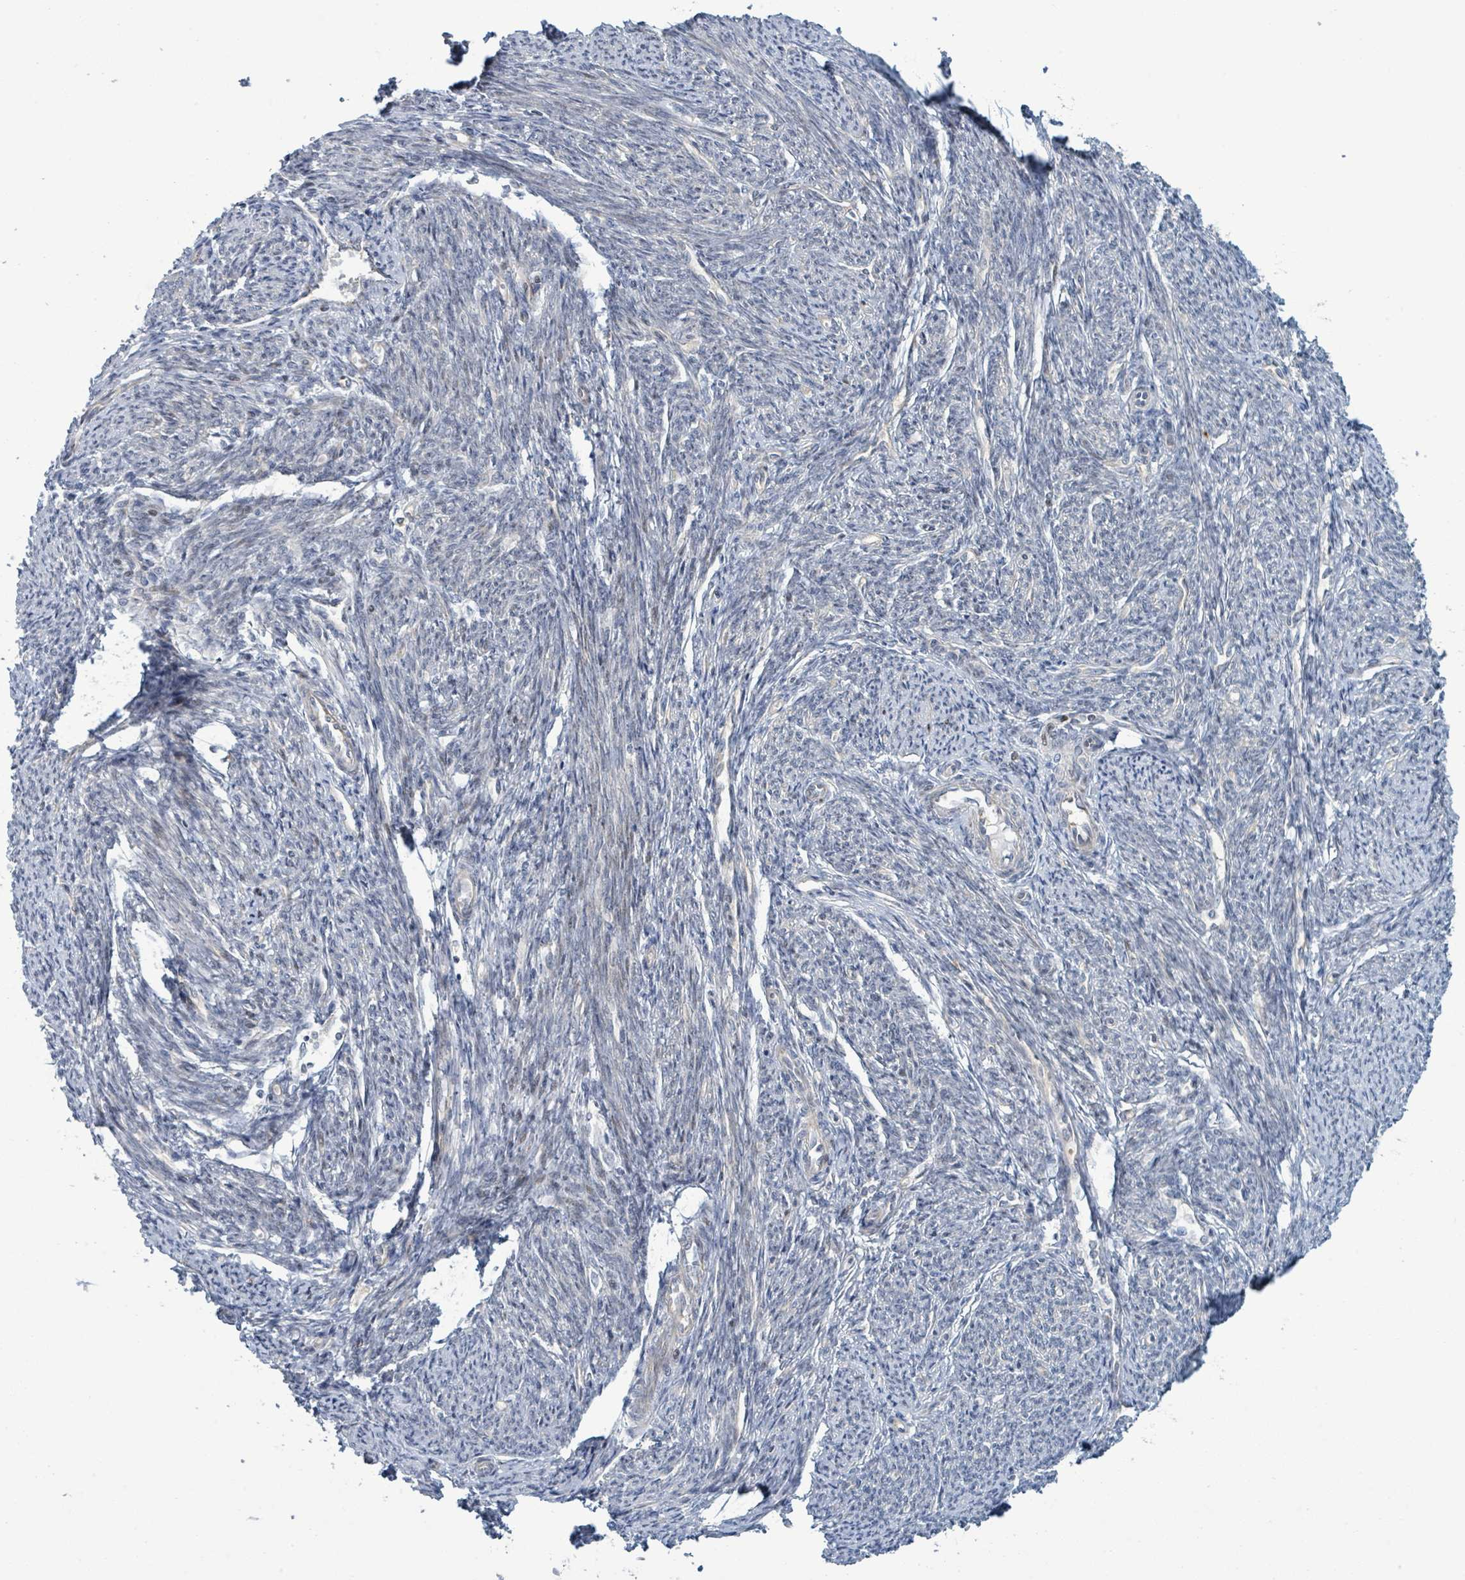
{"staining": {"intensity": "moderate", "quantity": "25%-75%", "location": "cytoplasmic/membranous"}, "tissue": "smooth muscle", "cell_type": "Smooth muscle cells", "image_type": "normal", "snomed": [{"axis": "morphology", "description": "Normal tissue, NOS"}, {"axis": "topography", "description": "Smooth muscle"}, {"axis": "topography", "description": "Fallopian tube"}], "caption": "Immunohistochemistry micrograph of benign smooth muscle: human smooth muscle stained using IHC demonstrates medium levels of moderate protein expression localized specifically in the cytoplasmic/membranous of smooth muscle cells, appearing as a cytoplasmic/membranous brown color.", "gene": "RPL32", "patient": {"sex": "female", "age": 59}}